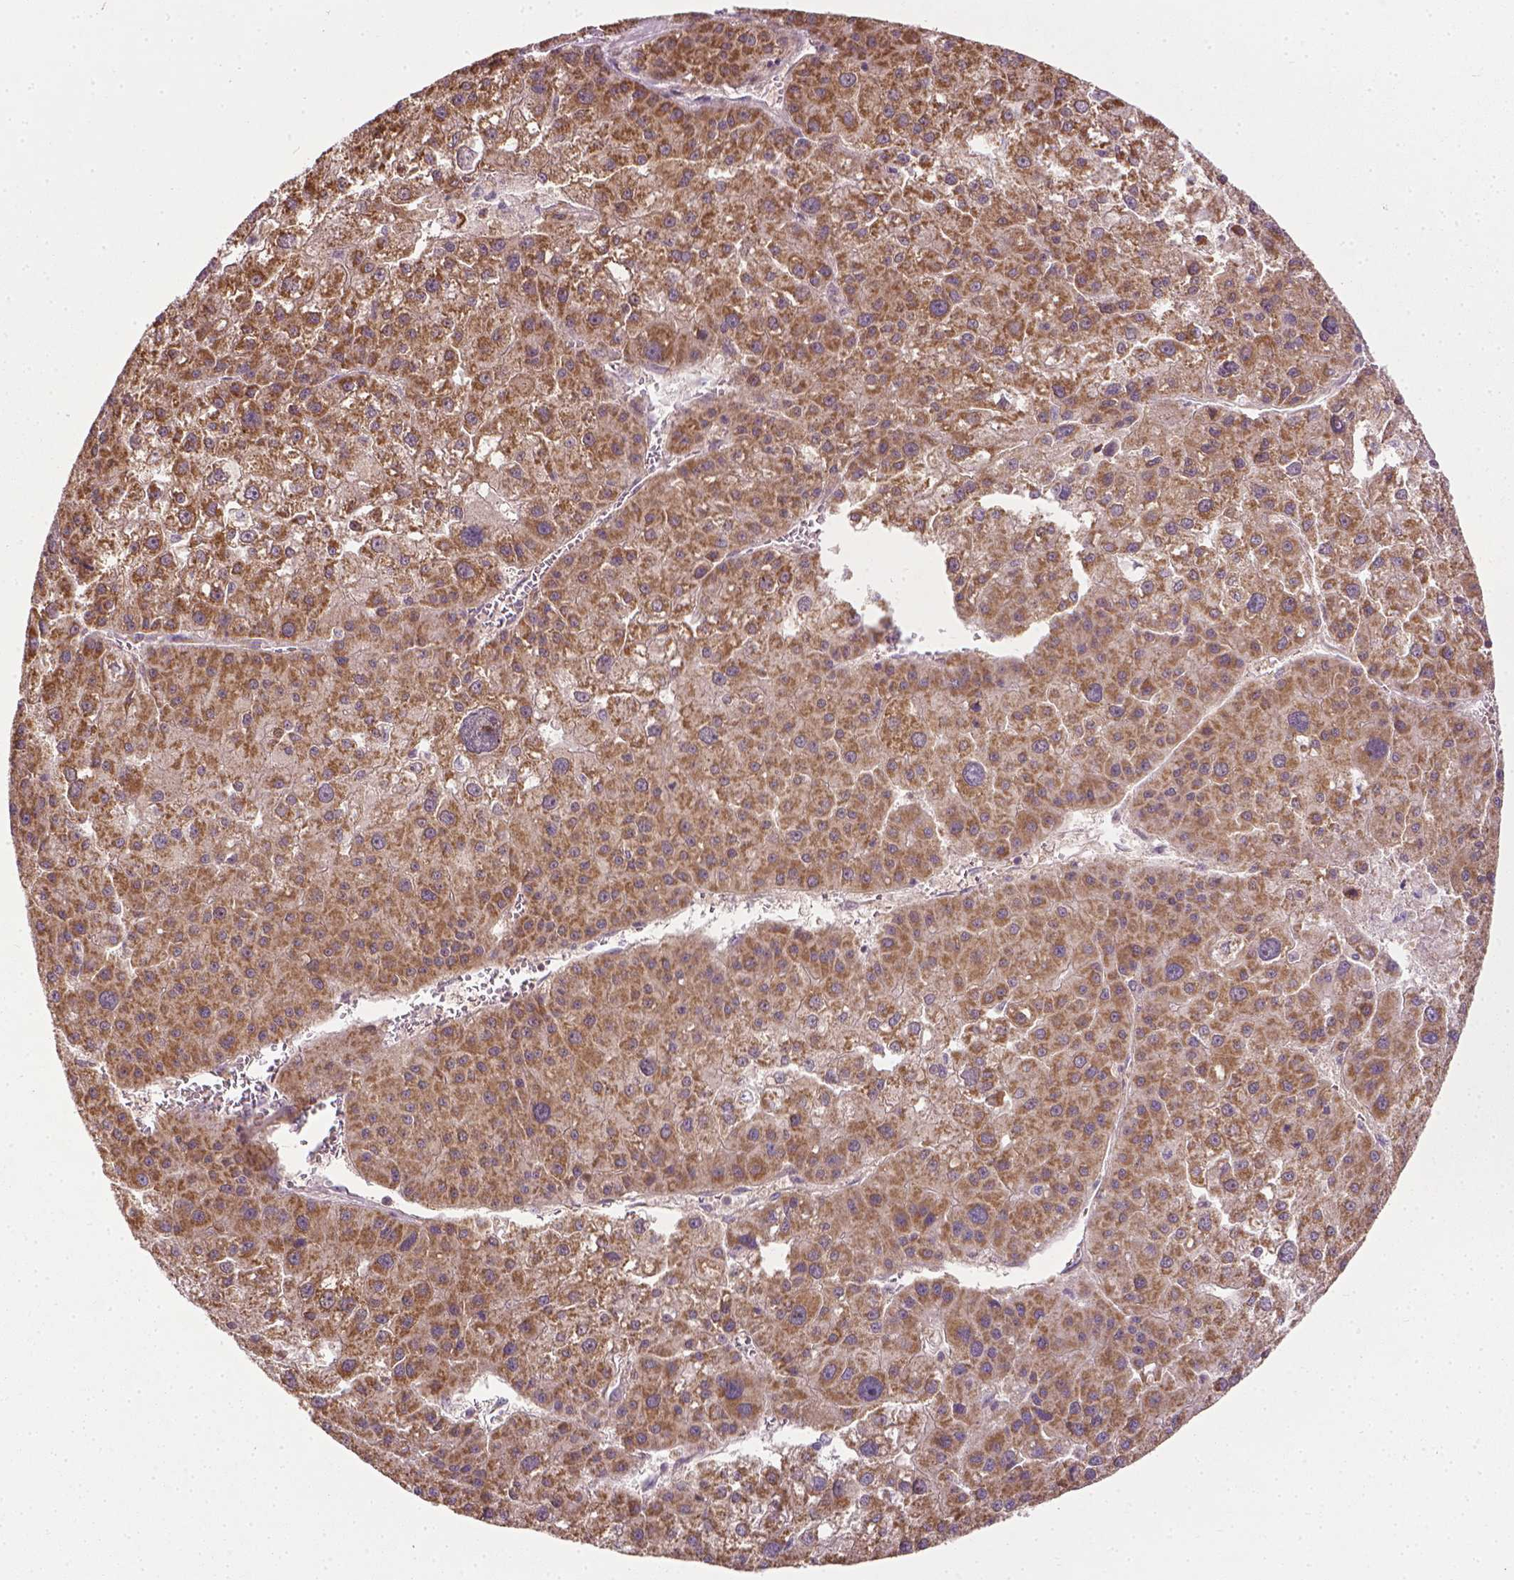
{"staining": {"intensity": "moderate", "quantity": ">75%", "location": "cytoplasmic/membranous"}, "tissue": "liver cancer", "cell_type": "Tumor cells", "image_type": "cancer", "snomed": [{"axis": "morphology", "description": "Carcinoma, Hepatocellular, NOS"}, {"axis": "topography", "description": "Liver"}], "caption": "Moderate cytoplasmic/membranous positivity for a protein is appreciated in approximately >75% of tumor cells of liver hepatocellular carcinoma using IHC.", "gene": "PRAG1", "patient": {"sex": "male", "age": 73}}